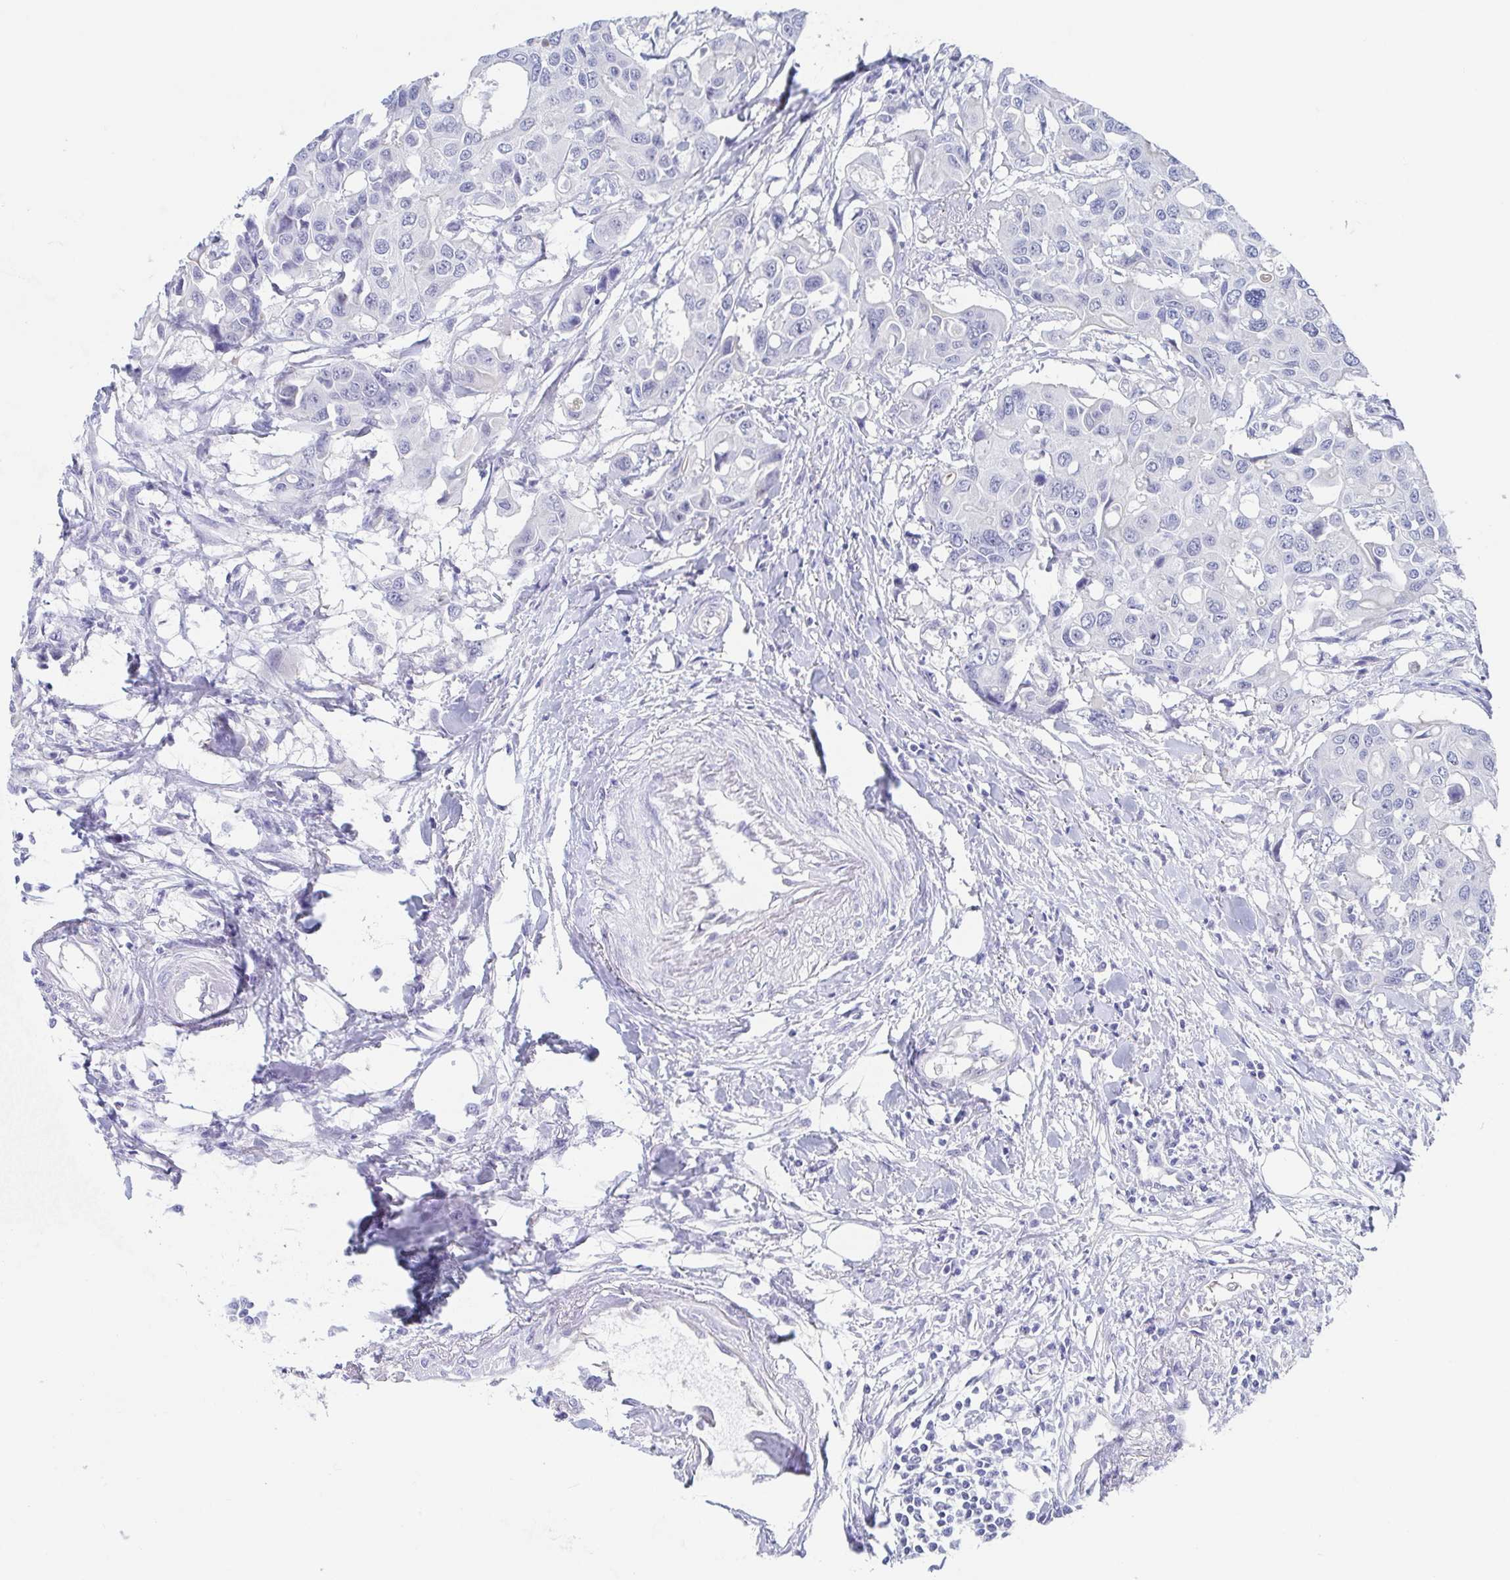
{"staining": {"intensity": "negative", "quantity": "none", "location": "none"}, "tissue": "colorectal cancer", "cell_type": "Tumor cells", "image_type": "cancer", "snomed": [{"axis": "morphology", "description": "Adenocarcinoma, NOS"}, {"axis": "topography", "description": "Colon"}], "caption": "There is no significant expression in tumor cells of colorectal cancer.", "gene": "TEX12", "patient": {"sex": "male", "age": 77}}